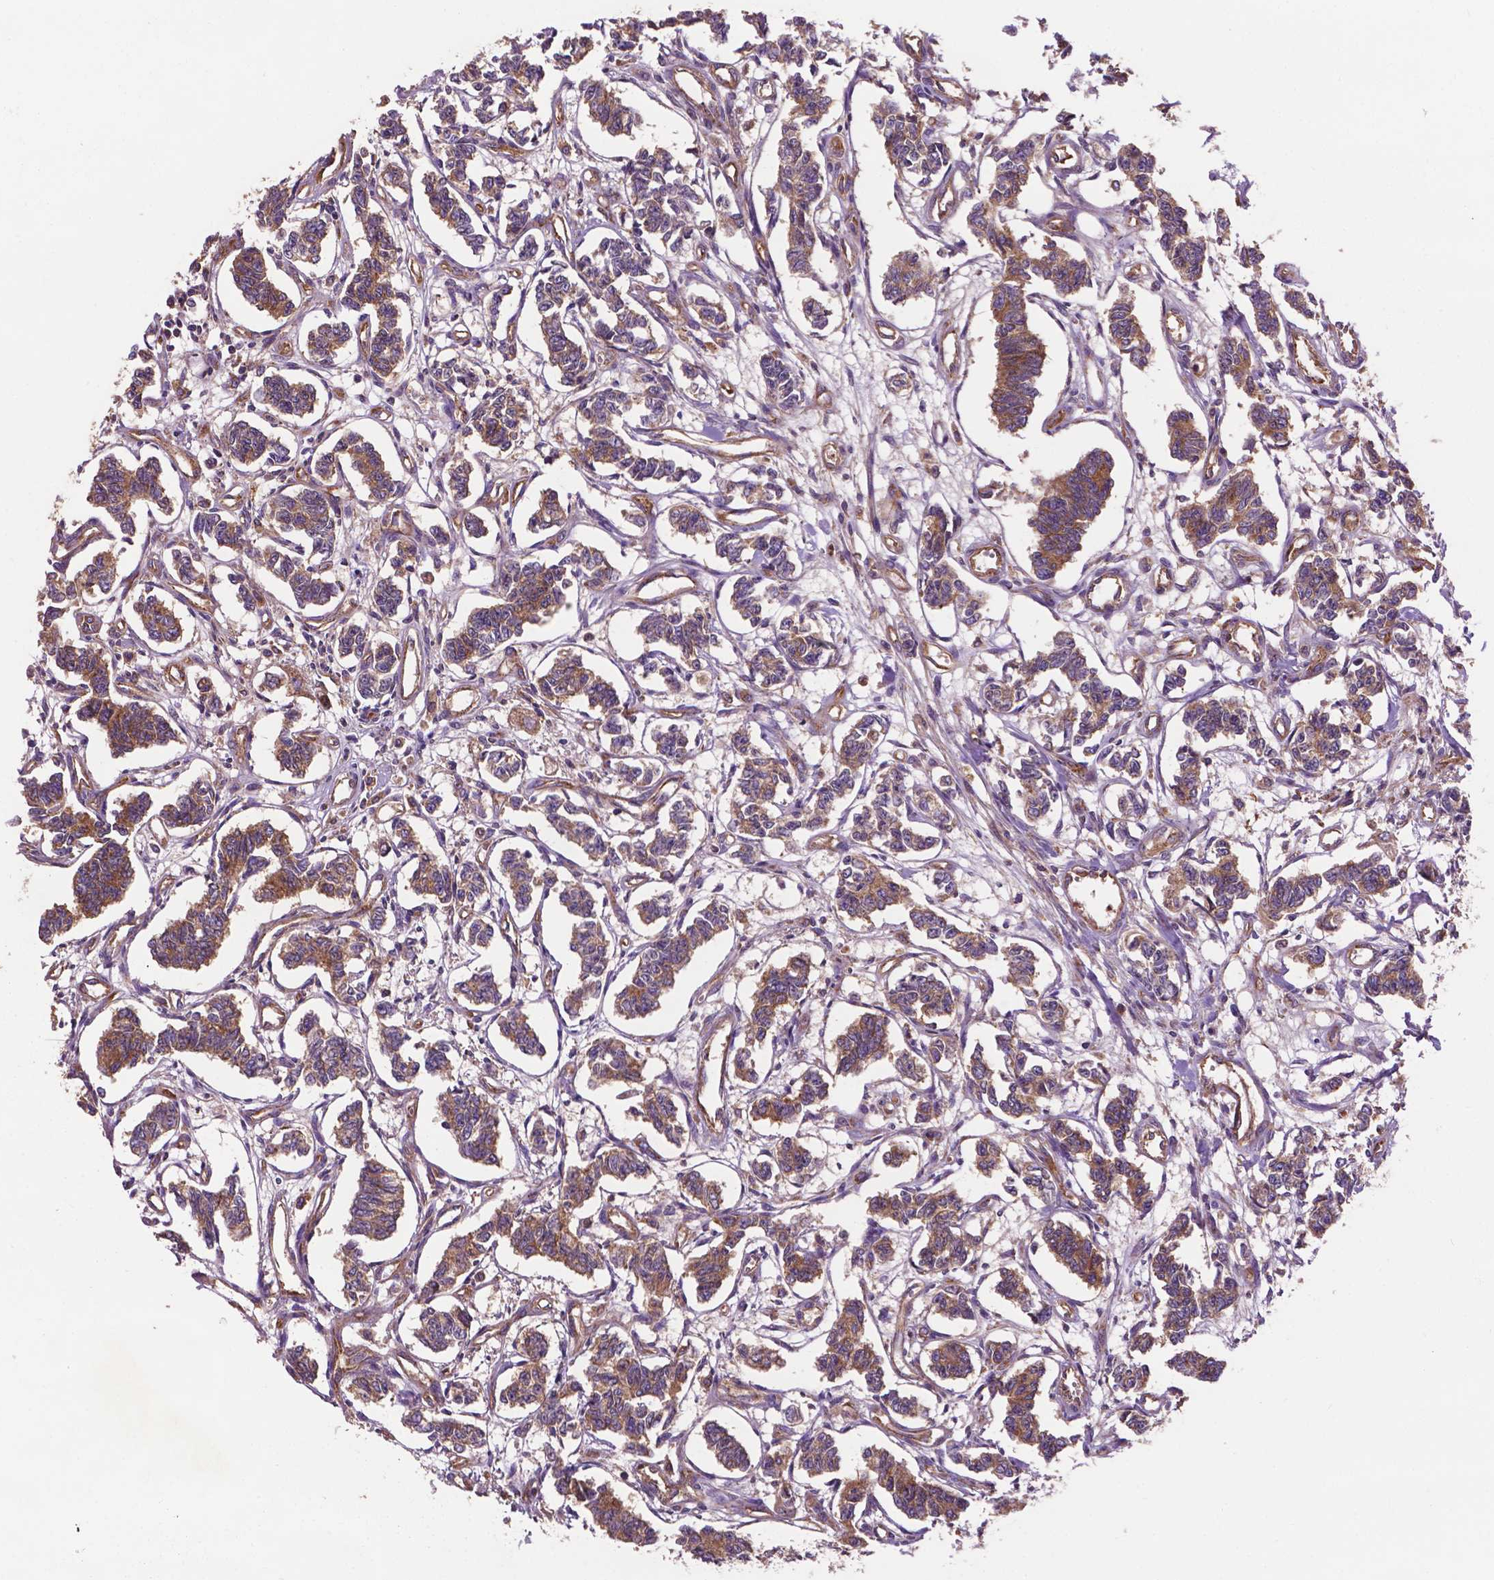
{"staining": {"intensity": "moderate", "quantity": ">75%", "location": "cytoplasmic/membranous"}, "tissue": "carcinoid", "cell_type": "Tumor cells", "image_type": "cancer", "snomed": [{"axis": "morphology", "description": "Carcinoid, malignant, NOS"}, {"axis": "topography", "description": "Kidney"}], "caption": "Carcinoid stained with DAB (3,3'-diaminobenzidine) immunohistochemistry shows medium levels of moderate cytoplasmic/membranous staining in about >75% of tumor cells.", "gene": "CCDC71L", "patient": {"sex": "female", "age": 41}}